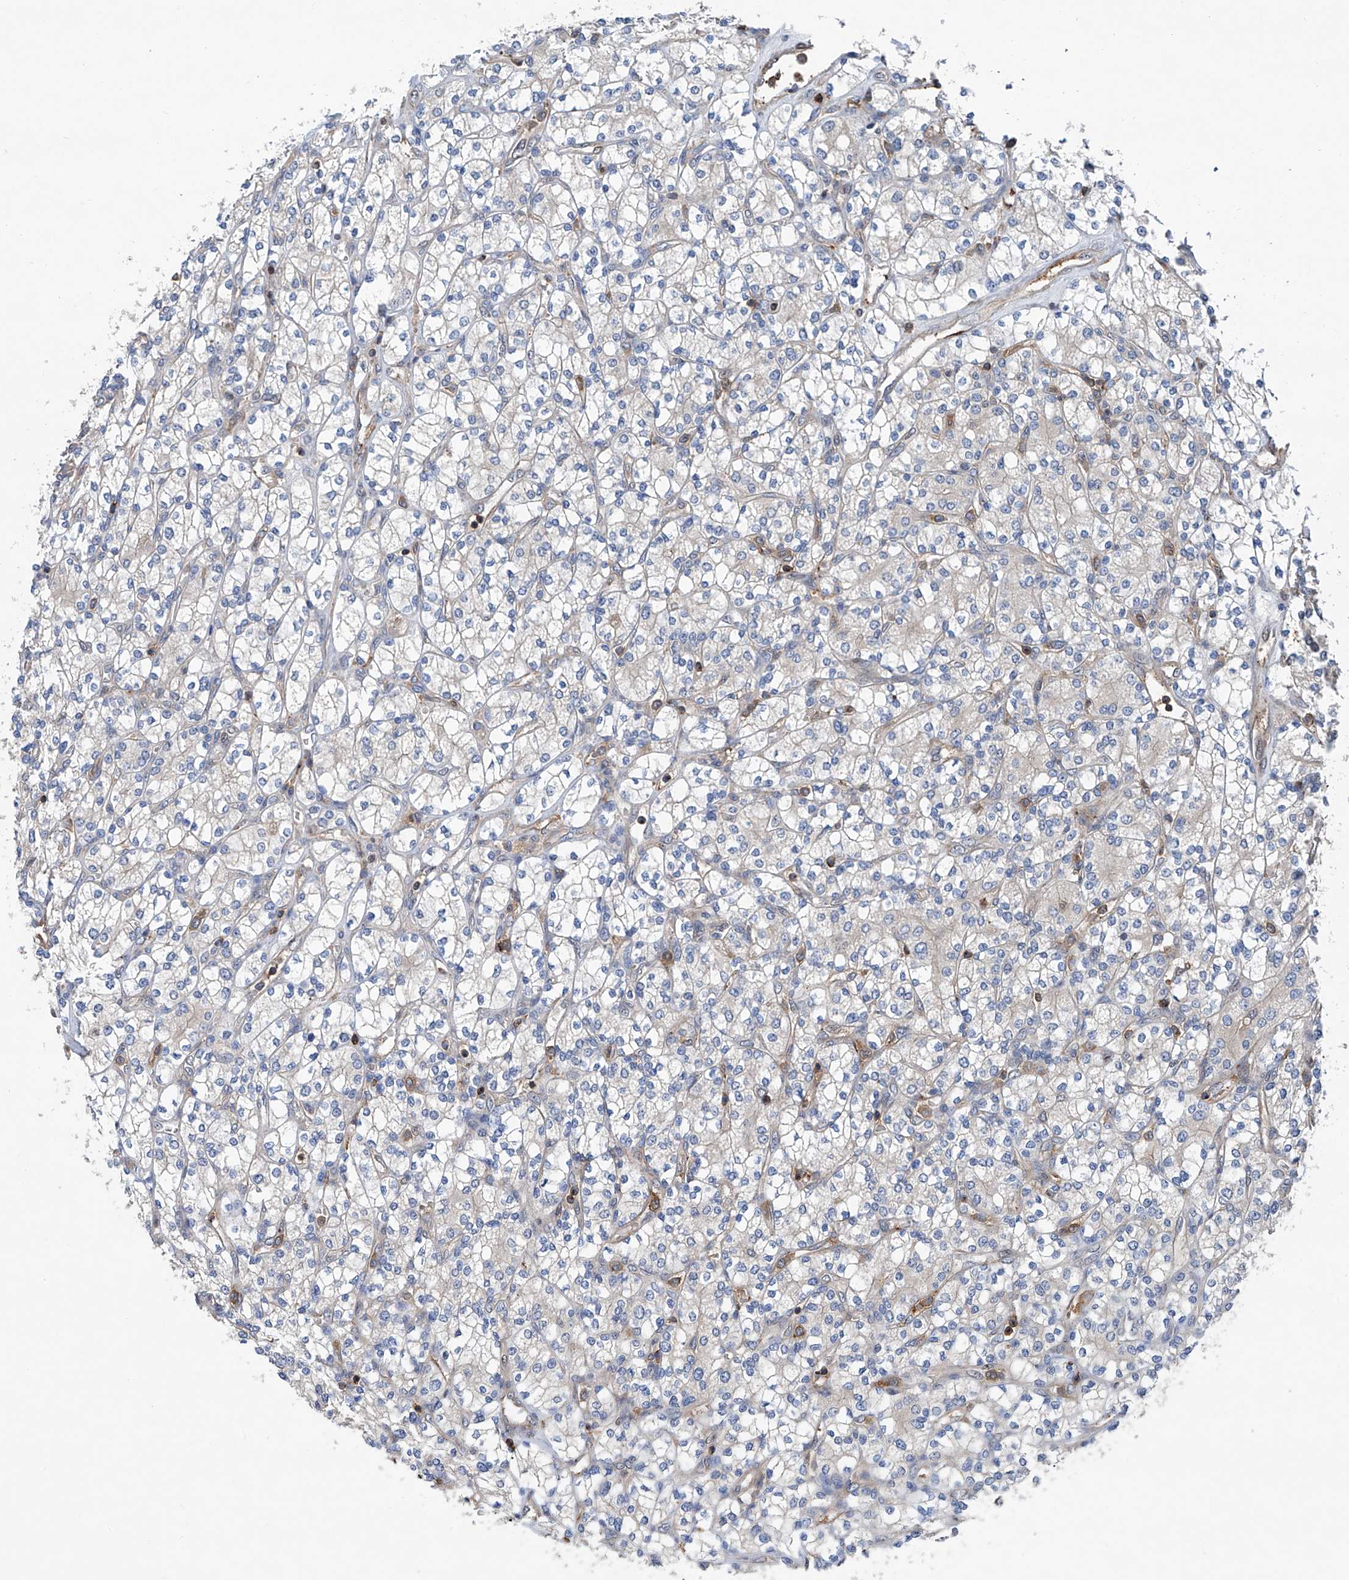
{"staining": {"intensity": "negative", "quantity": "none", "location": "none"}, "tissue": "renal cancer", "cell_type": "Tumor cells", "image_type": "cancer", "snomed": [{"axis": "morphology", "description": "Adenocarcinoma, NOS"}, {"axis": "topography", "description": "Kidney"}], "caption": "Renal cancer (adenocarcinoma) was stained to show a protein in brown. There is no significant positivity in tumor cells. Brightfield microscopy of immunohistochemistry stained with DAB (3,3'-diaminobenzidine) (brown) and hematoxylin (blue), captured at high magnification.", "gene": "NT5C3A", "patient": {"sex": "male", "age": 77}}